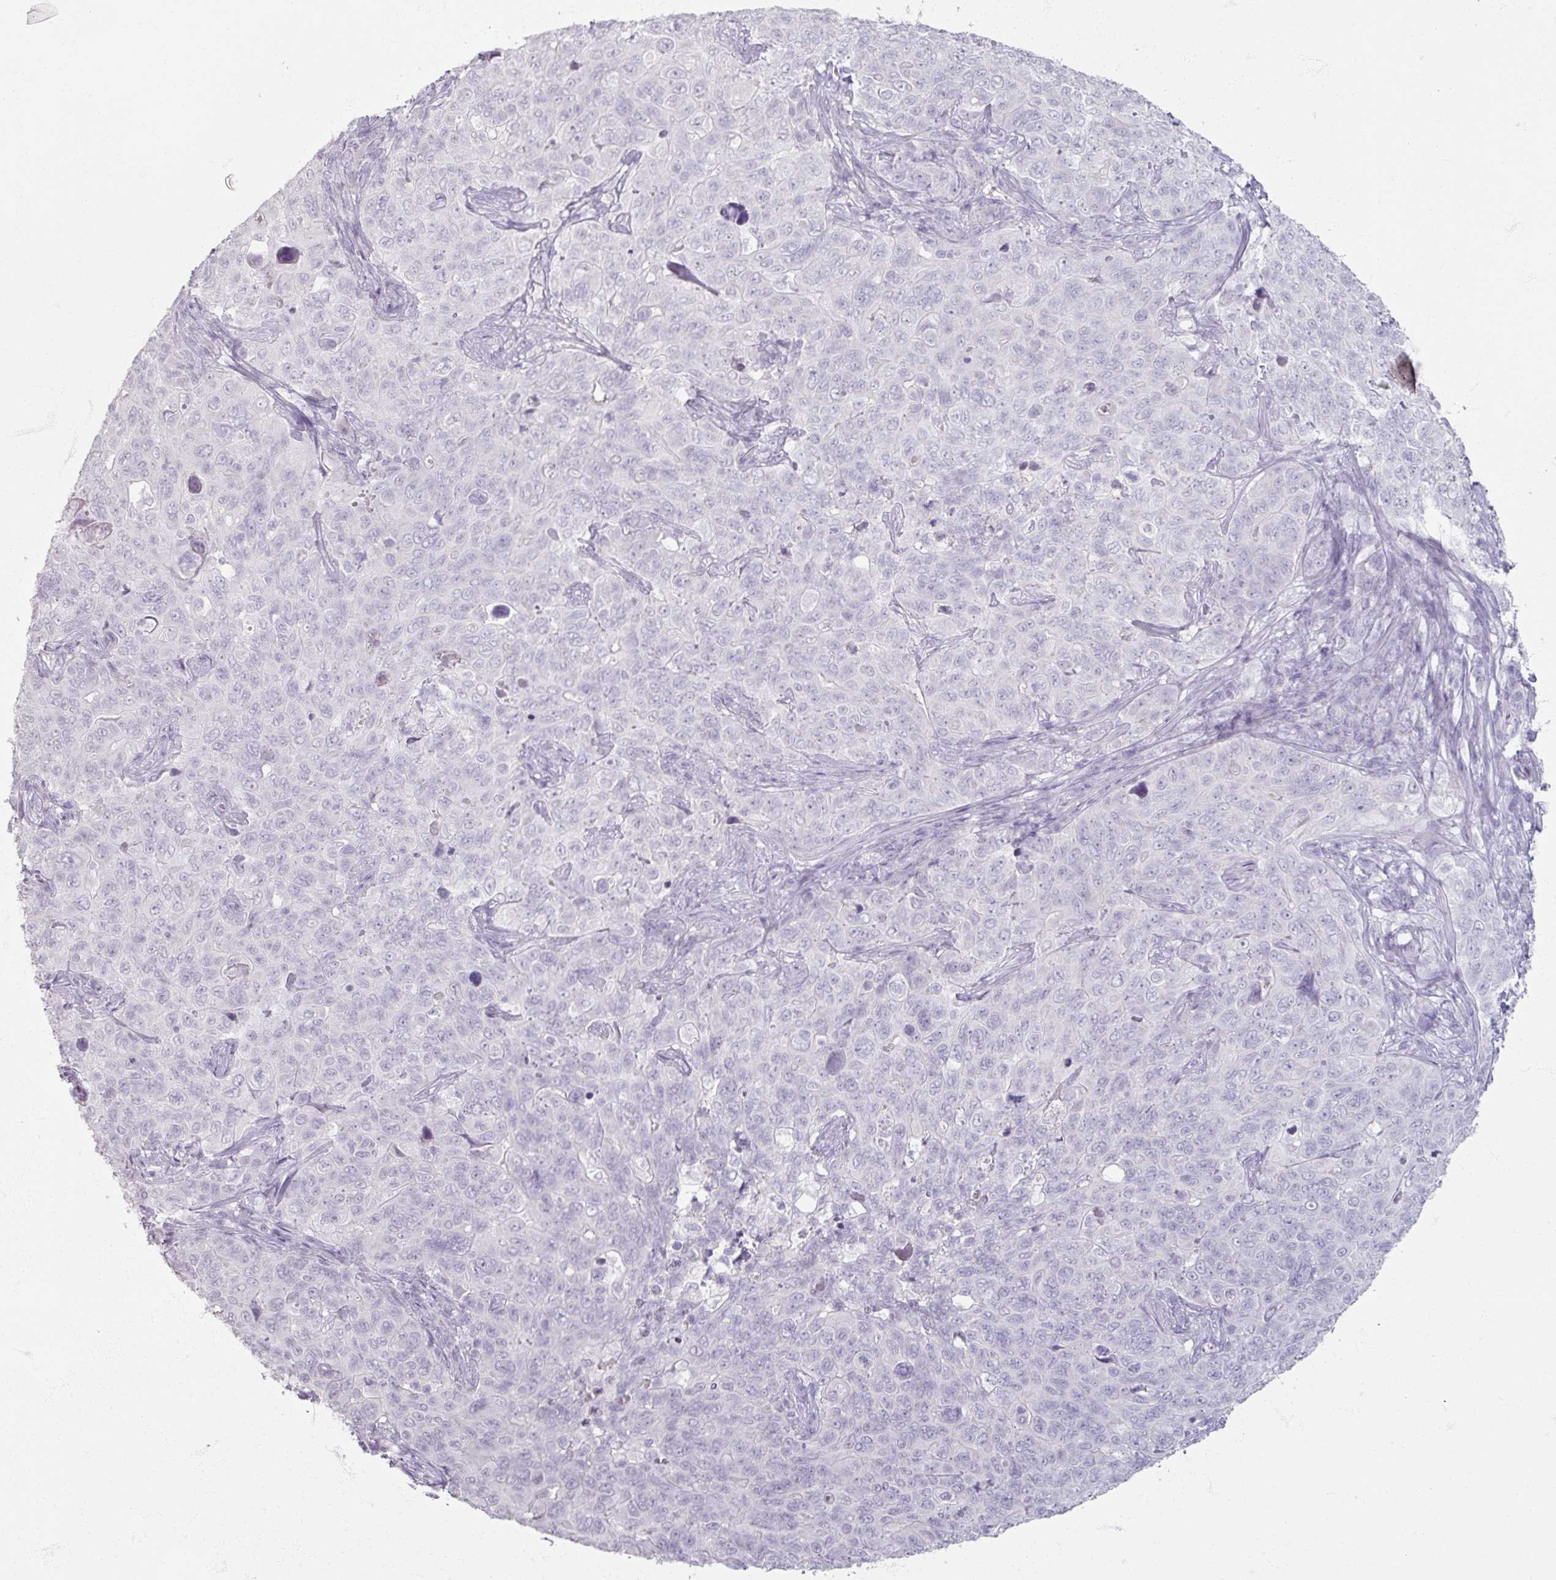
{"staining": {"intensity": "negative", "quantity": "none", "location": "none"}, "tissue": "pancreatic cancer", "cell_type": "Tumor cells", "image_type": "cancer", "snomed": [{"axis": "morphology", "description": "Adenocarcinoma, NOS"}, {"axis": "topography", "description": "Pancreas"}], "caption": "High magnification brightfield microscopy of pancreatic cancer (adenocarcinoma) stained with DAB (brown) and counterstained with hematoxylin (blue): tumor cells show no significant positivity.", "gene": "TG", "patient": {"sex": "male", "age": 68}}